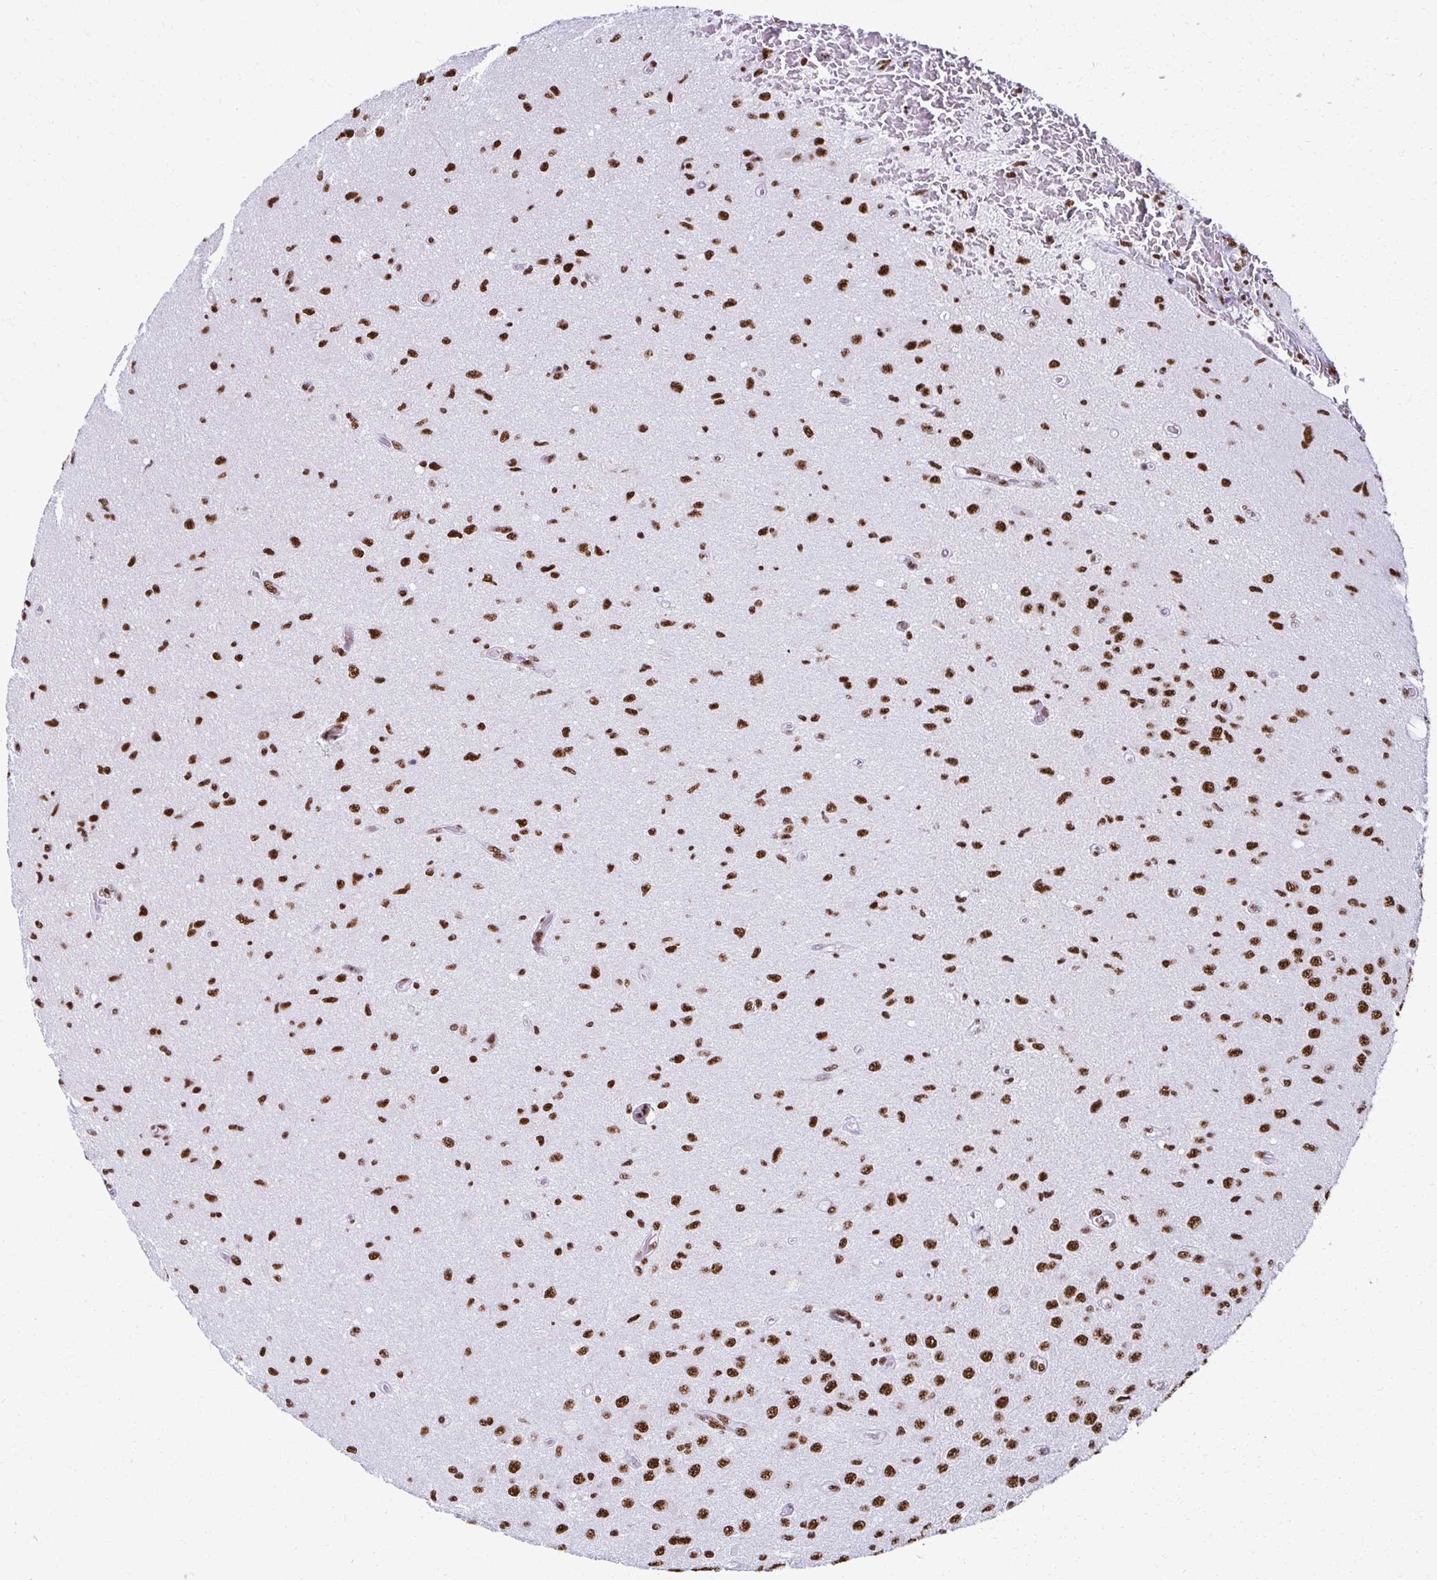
{"staining": {"intensity": "strong", "quantity": ">75%", "location": "nuclear"}, "tissue": "glioma", "cell_type": "Tumor cells", "image_type": "cancer", "snomed": [{"axis": "morphology", "description": "Glioma, malignant, High grade"}, {"axis": "topography", "description": "Brain"}], "caption": "Human glioma stained with a brown dye shows strong nuclear positive positivity in approximately >75% of tumor cells.", "gene": "NONO", "patient": {"sex": "male", "age": 67}}